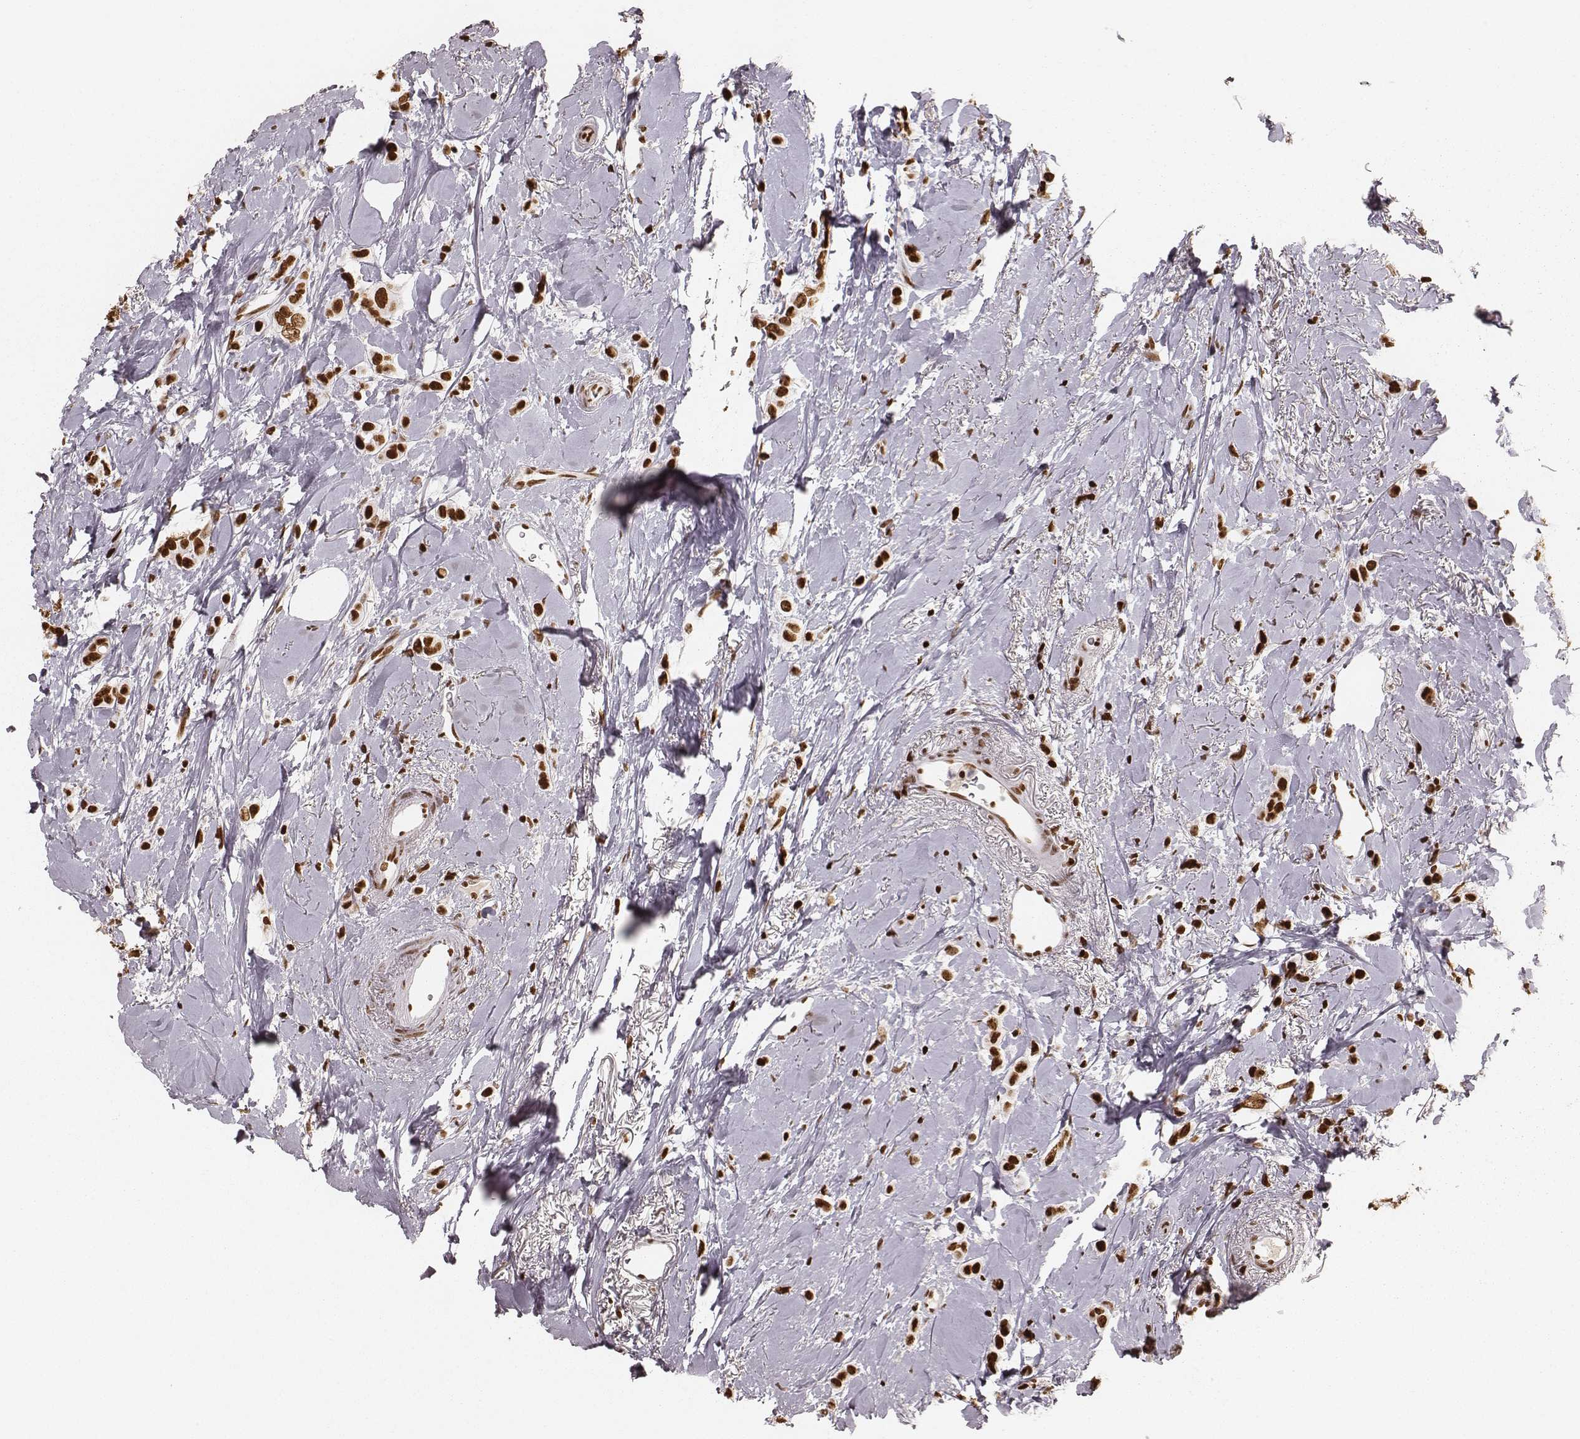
{"staining": {"intensity": "strong", "quantity": ">75%", "location": "nuclear"}, "tissue": "breast cancer", "cell_type": "Tumor cells", "image_type": "cancer", "snomed": [{"axis": "morphology", "description": "Lobular carcinoma"}, {"axis": "topography", "description": "Breast"}], "caption": "About >75% of tumor cells in breast lobular carcinoma reveal strong nuclear protein staining as visualized by brown immunohistochemical staining.", "gene": "PARP1", "patient": {"sex": "female", "age": 66}}